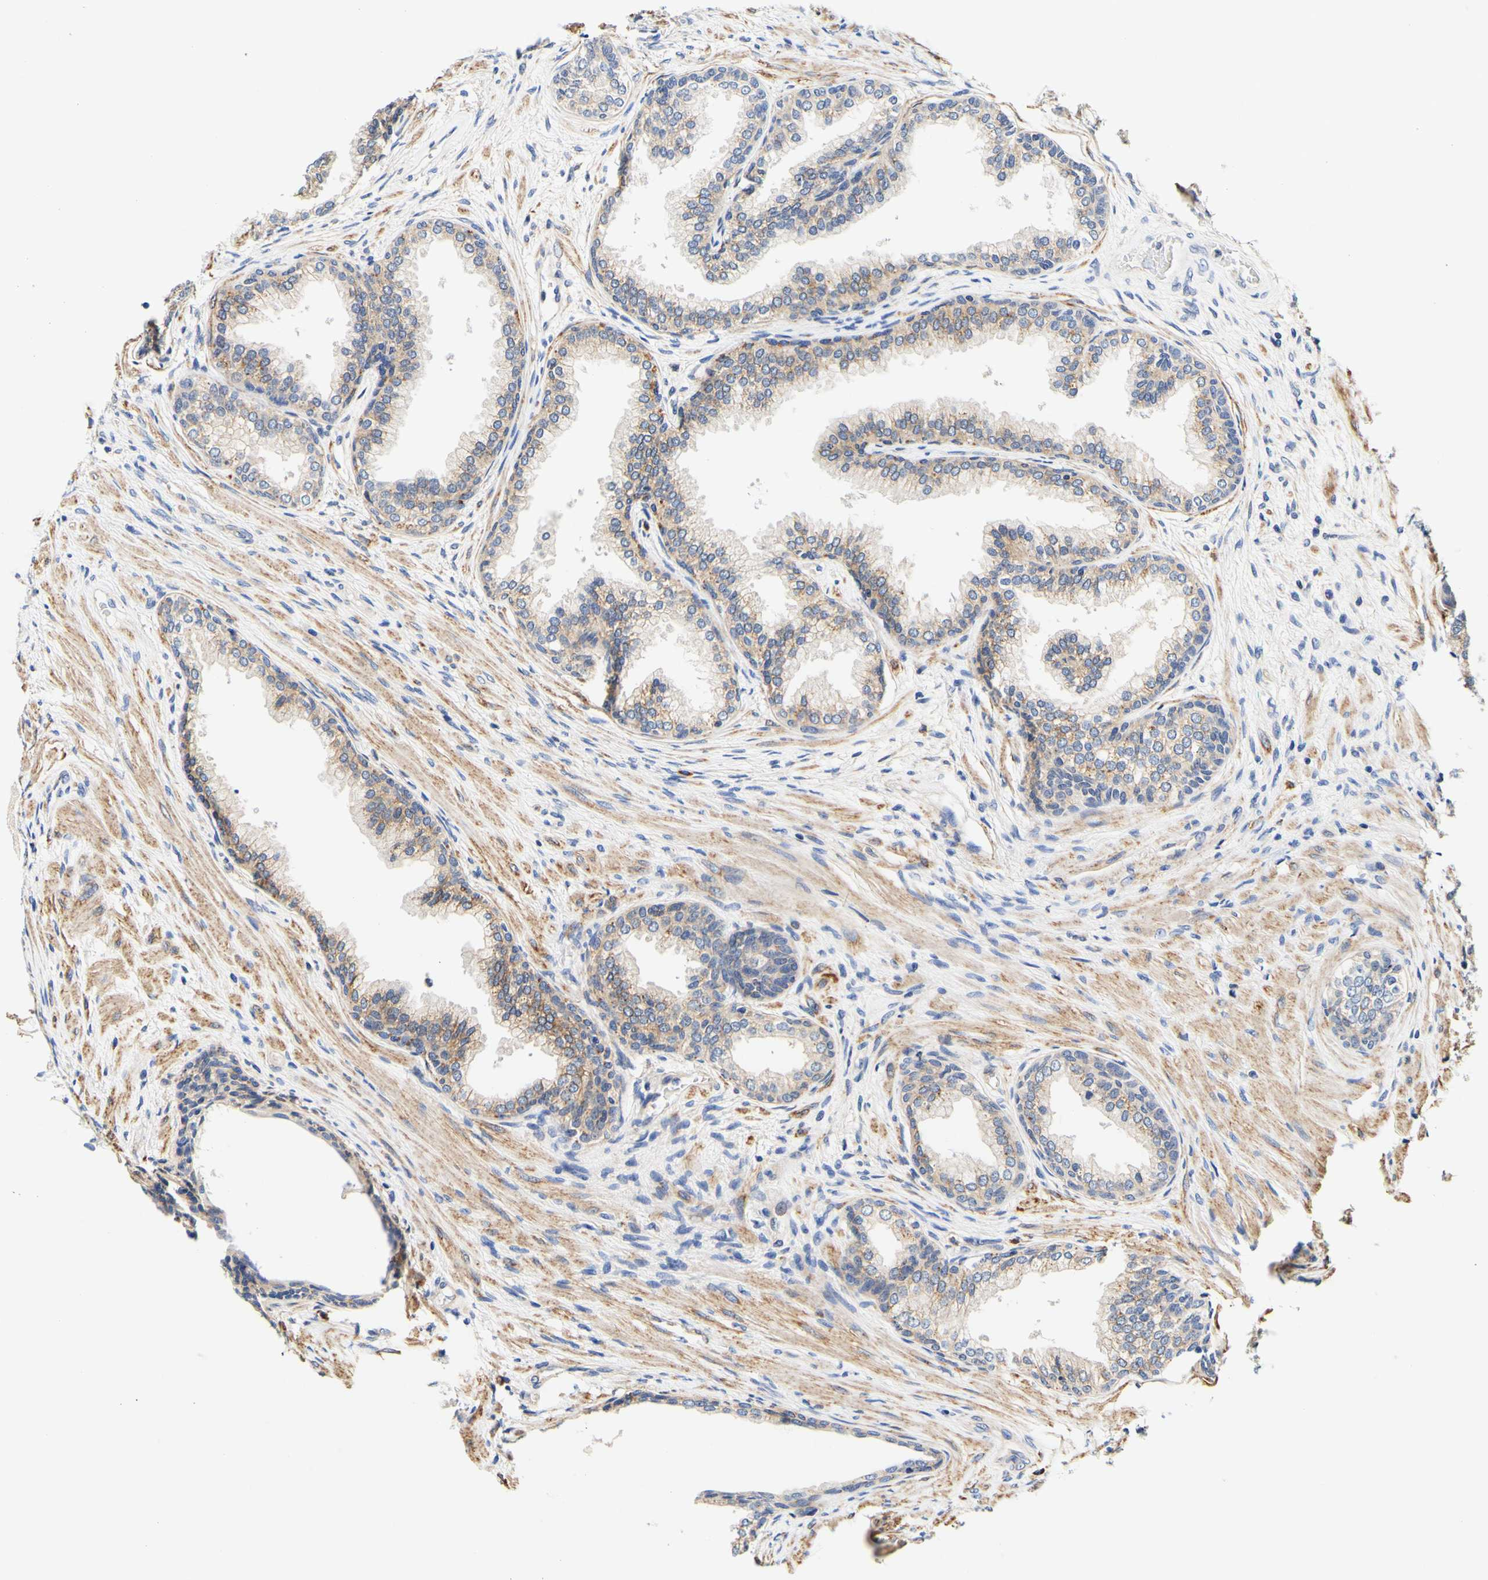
{"staining": {"intensity": "moderate", "quantity": "25%-75%", "location": "cytoplasmic/membranous"}, "tissue": "prostate", "cell_type": "Glandular cells", "image_type": "normal", "snomed": [{"axis": "morphology", "description": "Normal tissue, NOS"}, {"axis": "topography", "description": "Prostate"}], "caption": "The immunohistochemical stain labels moderate cytoplasmic/membranous staining in glandular cells of benign prostate.", "gene": "CAMK4", "patient": {"sex": "male", "age": 76}}